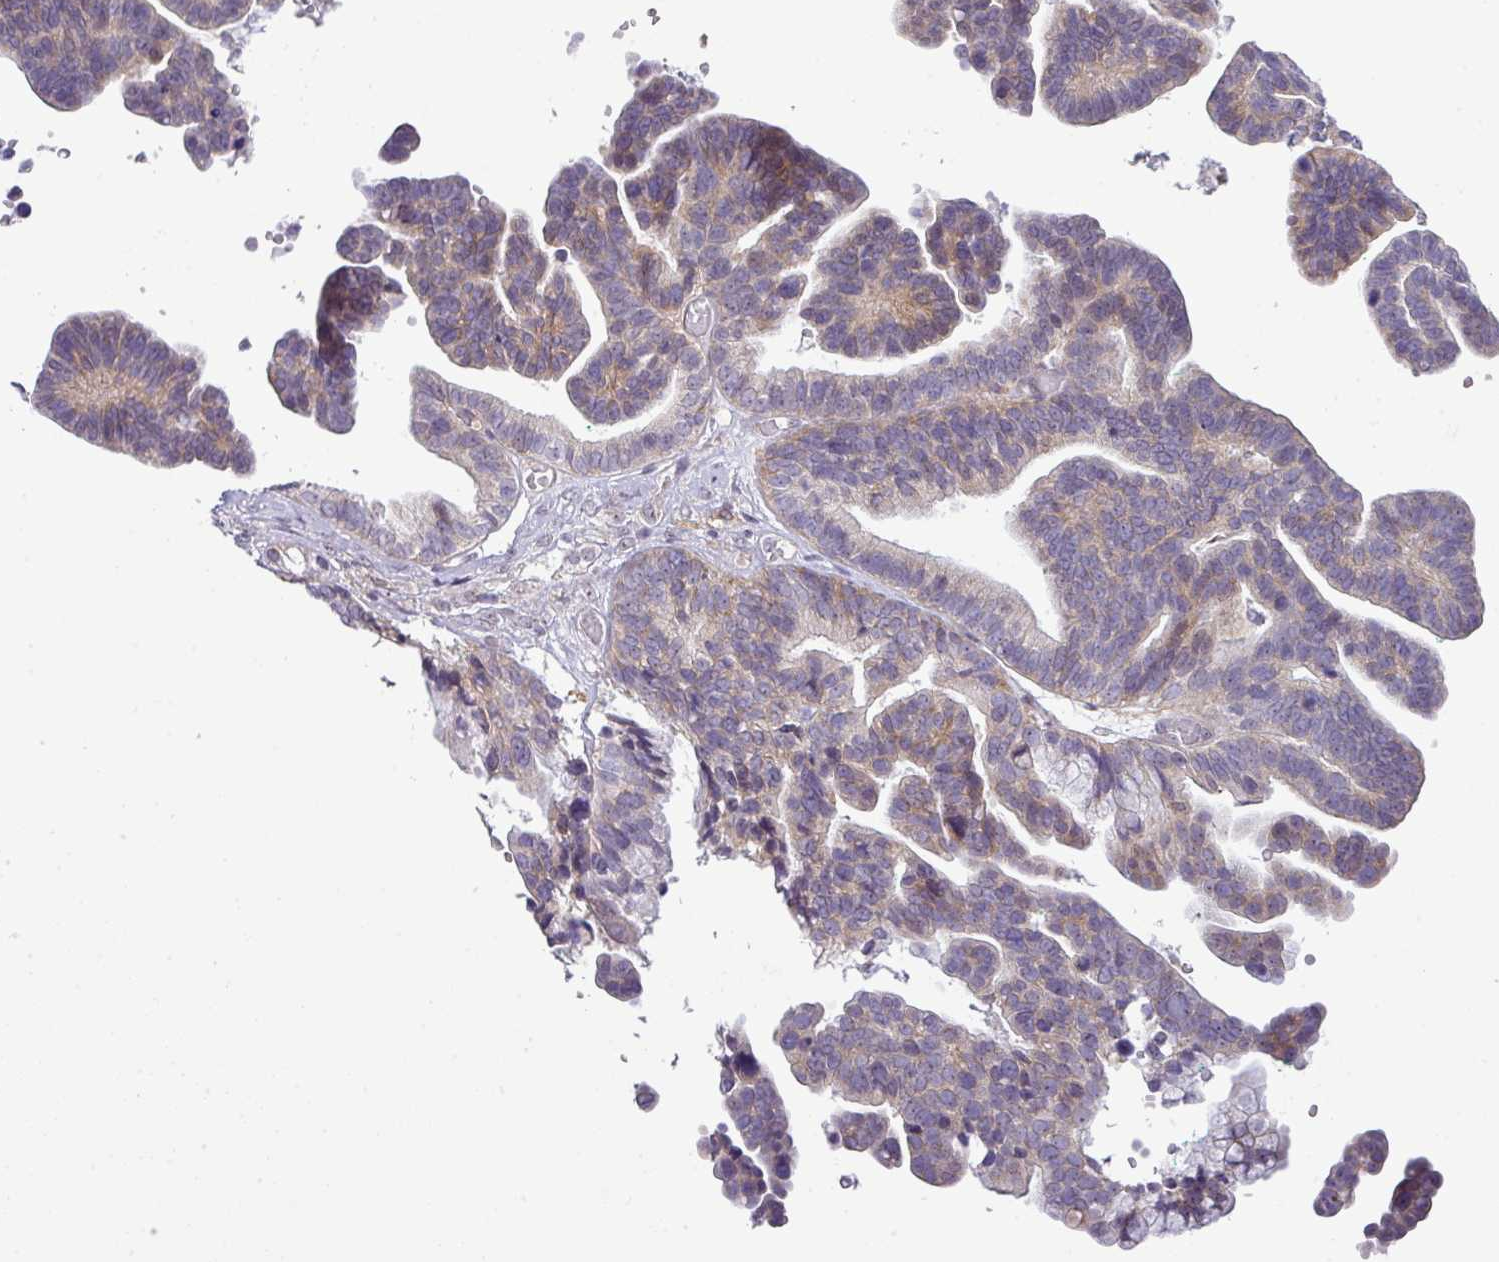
{"staining": {"intensity": "weak", "quantity": ">75%", "location": "cytoplasmic/membranous"}, "tissue": "ovarian cancer", "cell_type": "Tumor cells", "image_type": "cancer", "snomed": [{"axis": "morphology", "description": "Cystadenocarcinoma, serous, NOS"}, {"axis": "topography", "description": "Ovary"}], "caption": "A photomicrograph showing weak cytoplasmic/membranous expression in about >75% of tumor cells in ovarian cancer, as visualized by brown immunohistochemical staining.", "gene": "MAK16", "patient": {"sex": "female", "age": 56}}